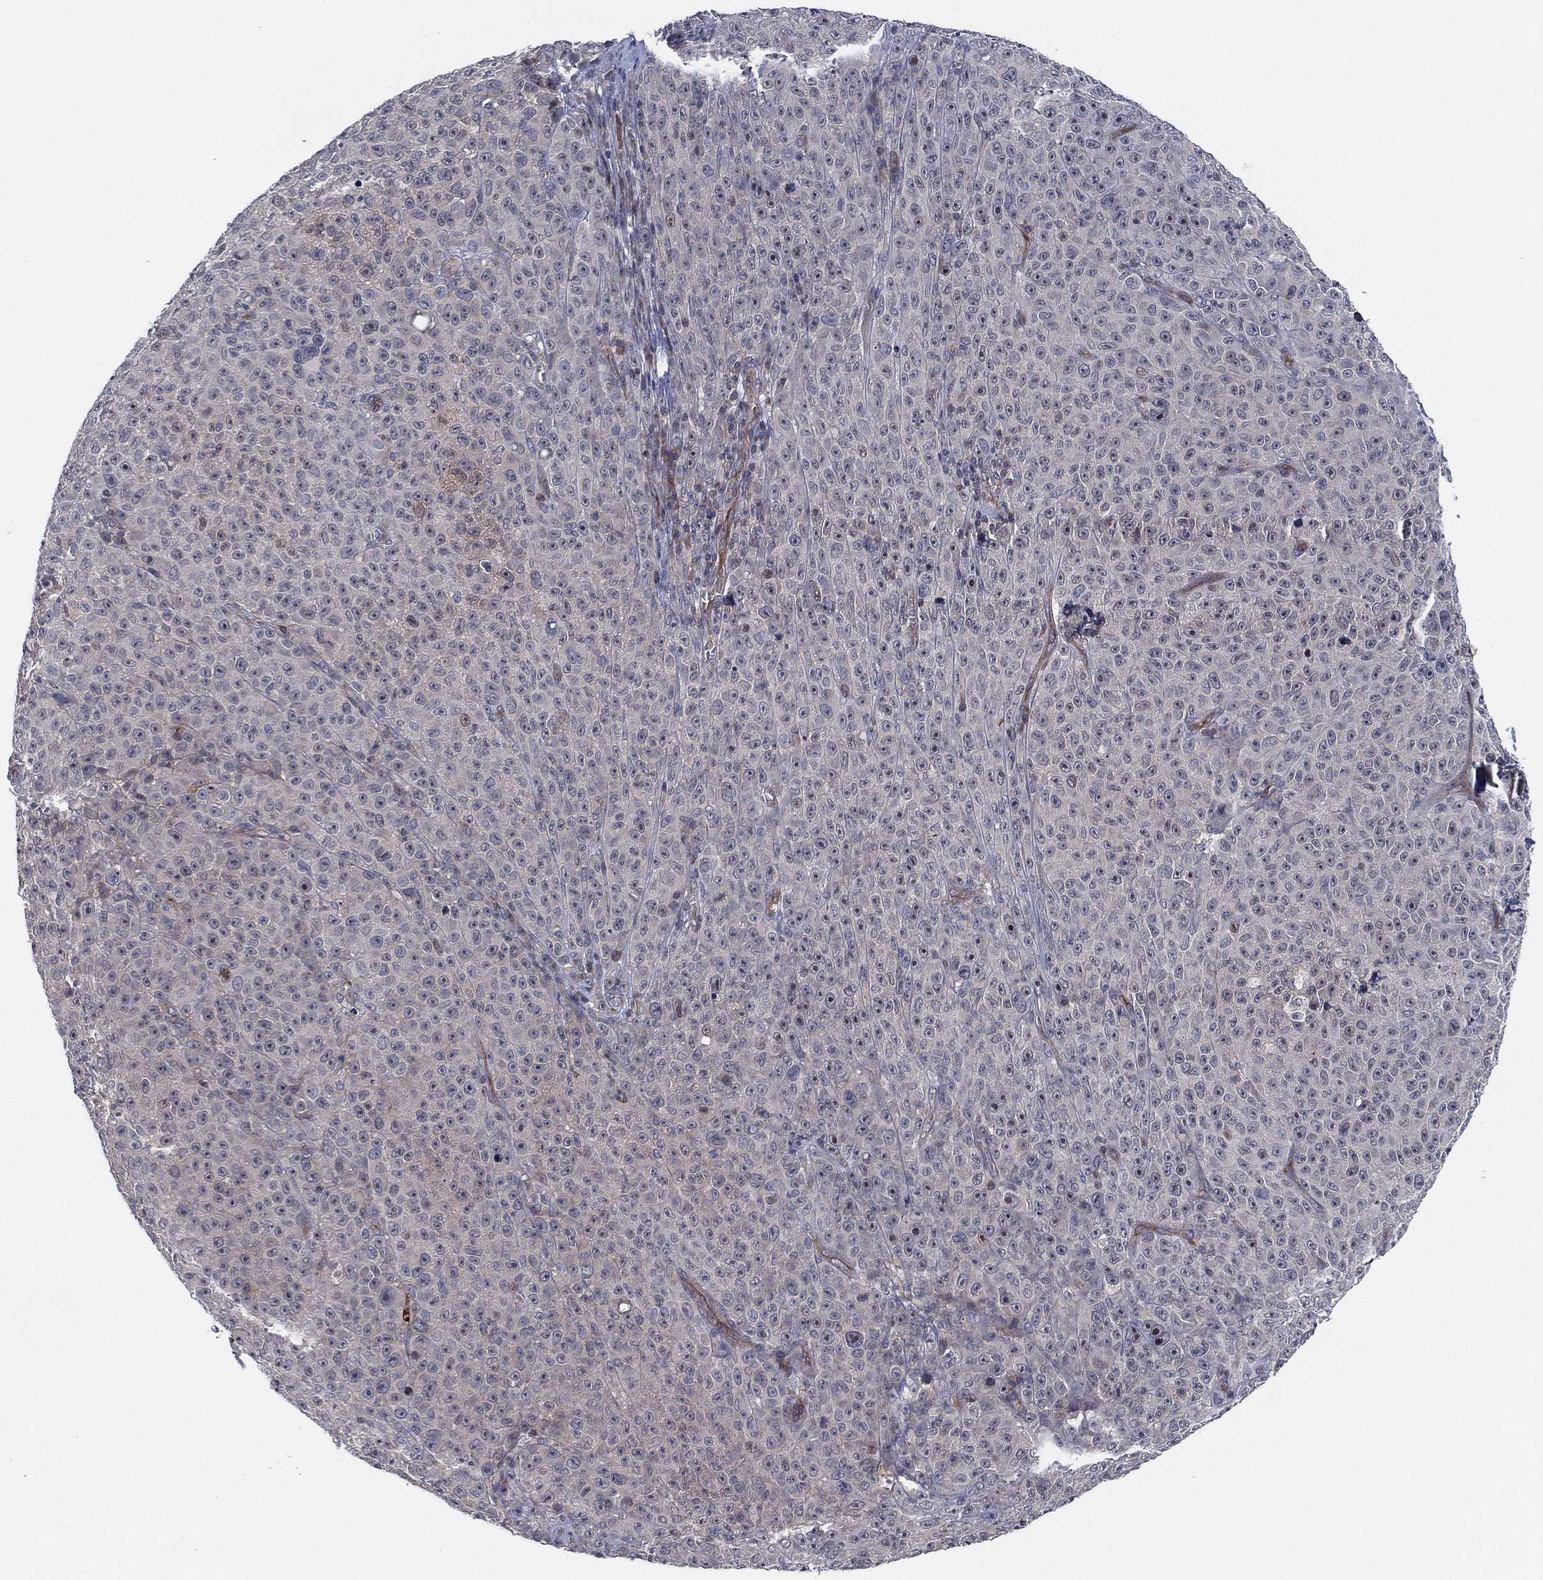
{"staining": {"intensity": "negative", "quantity": "none", "location": "none"}, "tissue": "melanoma", "cell_type": "Tumor cells", "image_type": "cancer", "snomed": [{"axis": "morphology", "description": "Malignant melanoma, NOS"}, {"axis": "topography", "description": "Skin"}], "caption": "Protein analysis of malignant melanoma exhibits no significant expression in tumor cells. (DAB (3,3'-diaminobenzidine) immunohistochemistry with hematoxylin counter stain).", "gene": "TMCO1", "patient": {"sex": "female", "age": 82}}